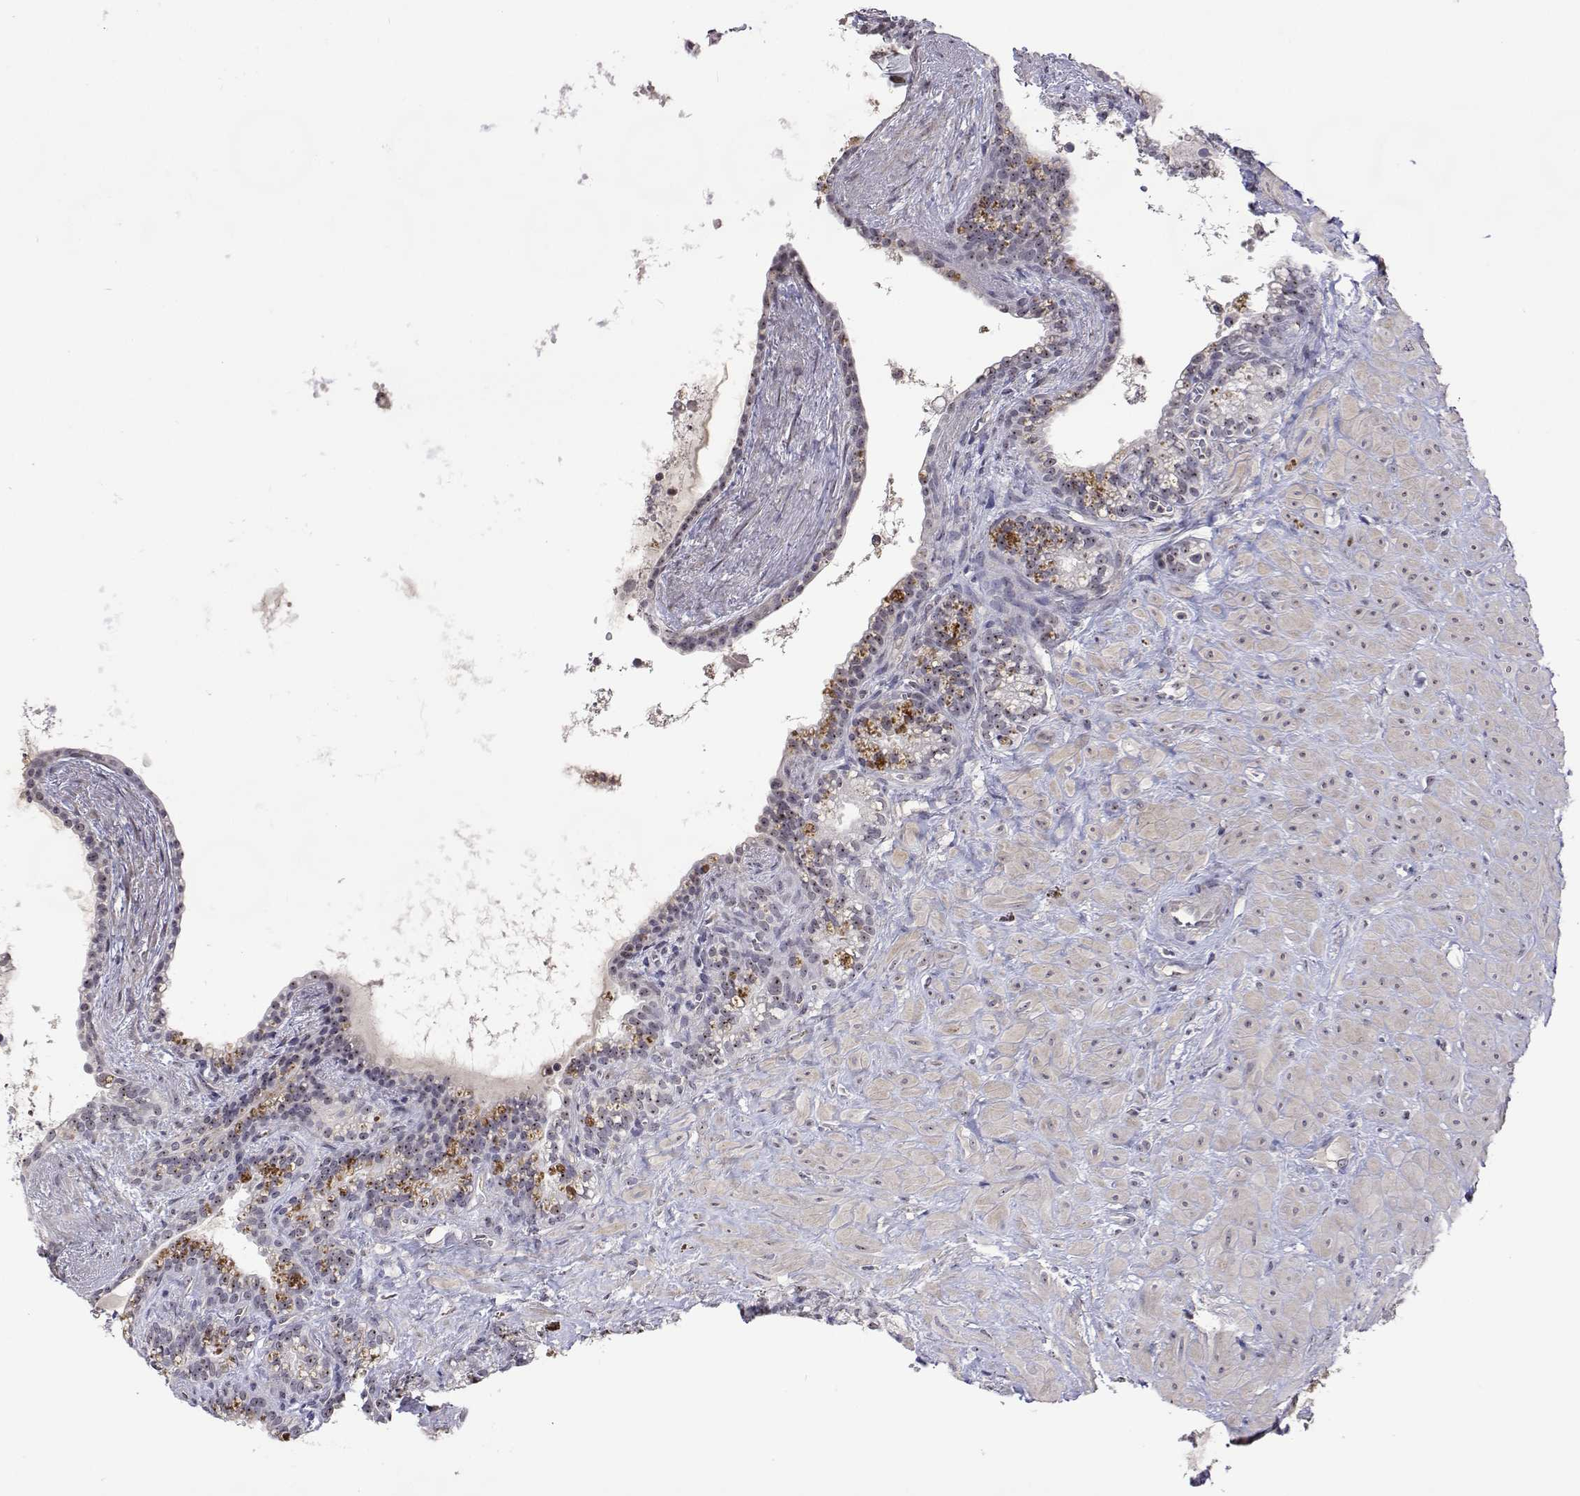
{"staining": {"intensity": "negative", "quantity": "none", "location": "none"}, "tissue": "seminal vesicle", "cell_type": "Glandular cells", "image_type": "normal", "snomed": [{"axis": "morphology", "description": "Normal tissue, NOS"}, {"axis": "topography", "description": "Seminal veicle"}], "caption": "IHC micrograph of unremarkable seminal vesicle: seminal vesicle stained with DAB shows no significant protein expression in glandular cells.", "gene": "NHP2", "patient": {"sex": "male", "age": 76}}